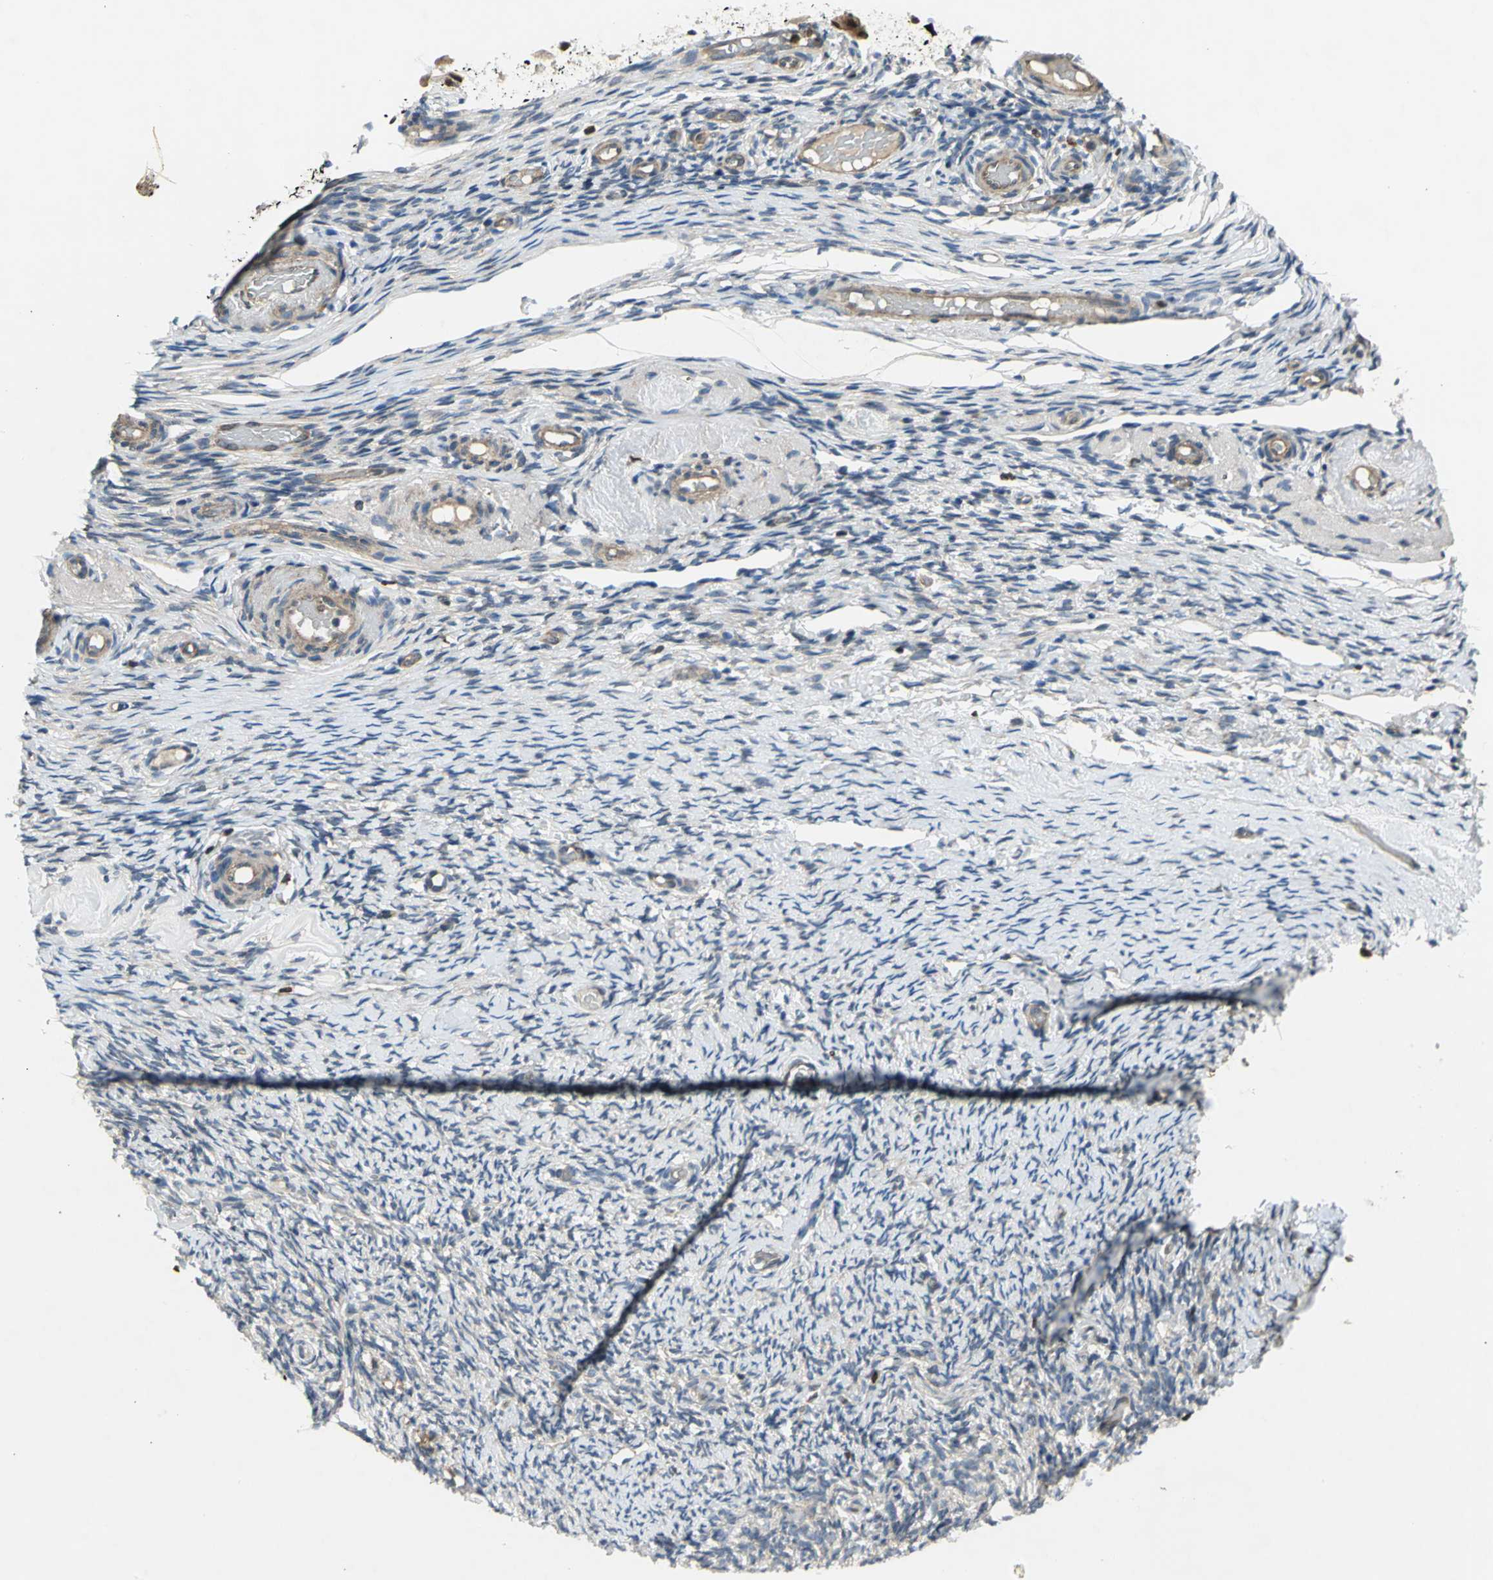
{"staining": {"intensity": "moderate", "quantity": "25%-75%", "location": "cytoplasmic/membranous"}, "tissue": "ovary", "cell_type": "Ovarian stroma cells", "image_type": "normal", "snomed": [{"axis": "morphology", "description": "Normal tissue, NOS"}, {"axis": "topography", "description": "Ovary"}], "caption": "Immunohistochemical staining of unremarkable human ovary exhibits medium levels of moderate cytoplasmic/membranous staining in approximately 25%-75% of ovarian stroma cells.", "gene": "AHR", "patient": {"sex": "female", "age": 60}}